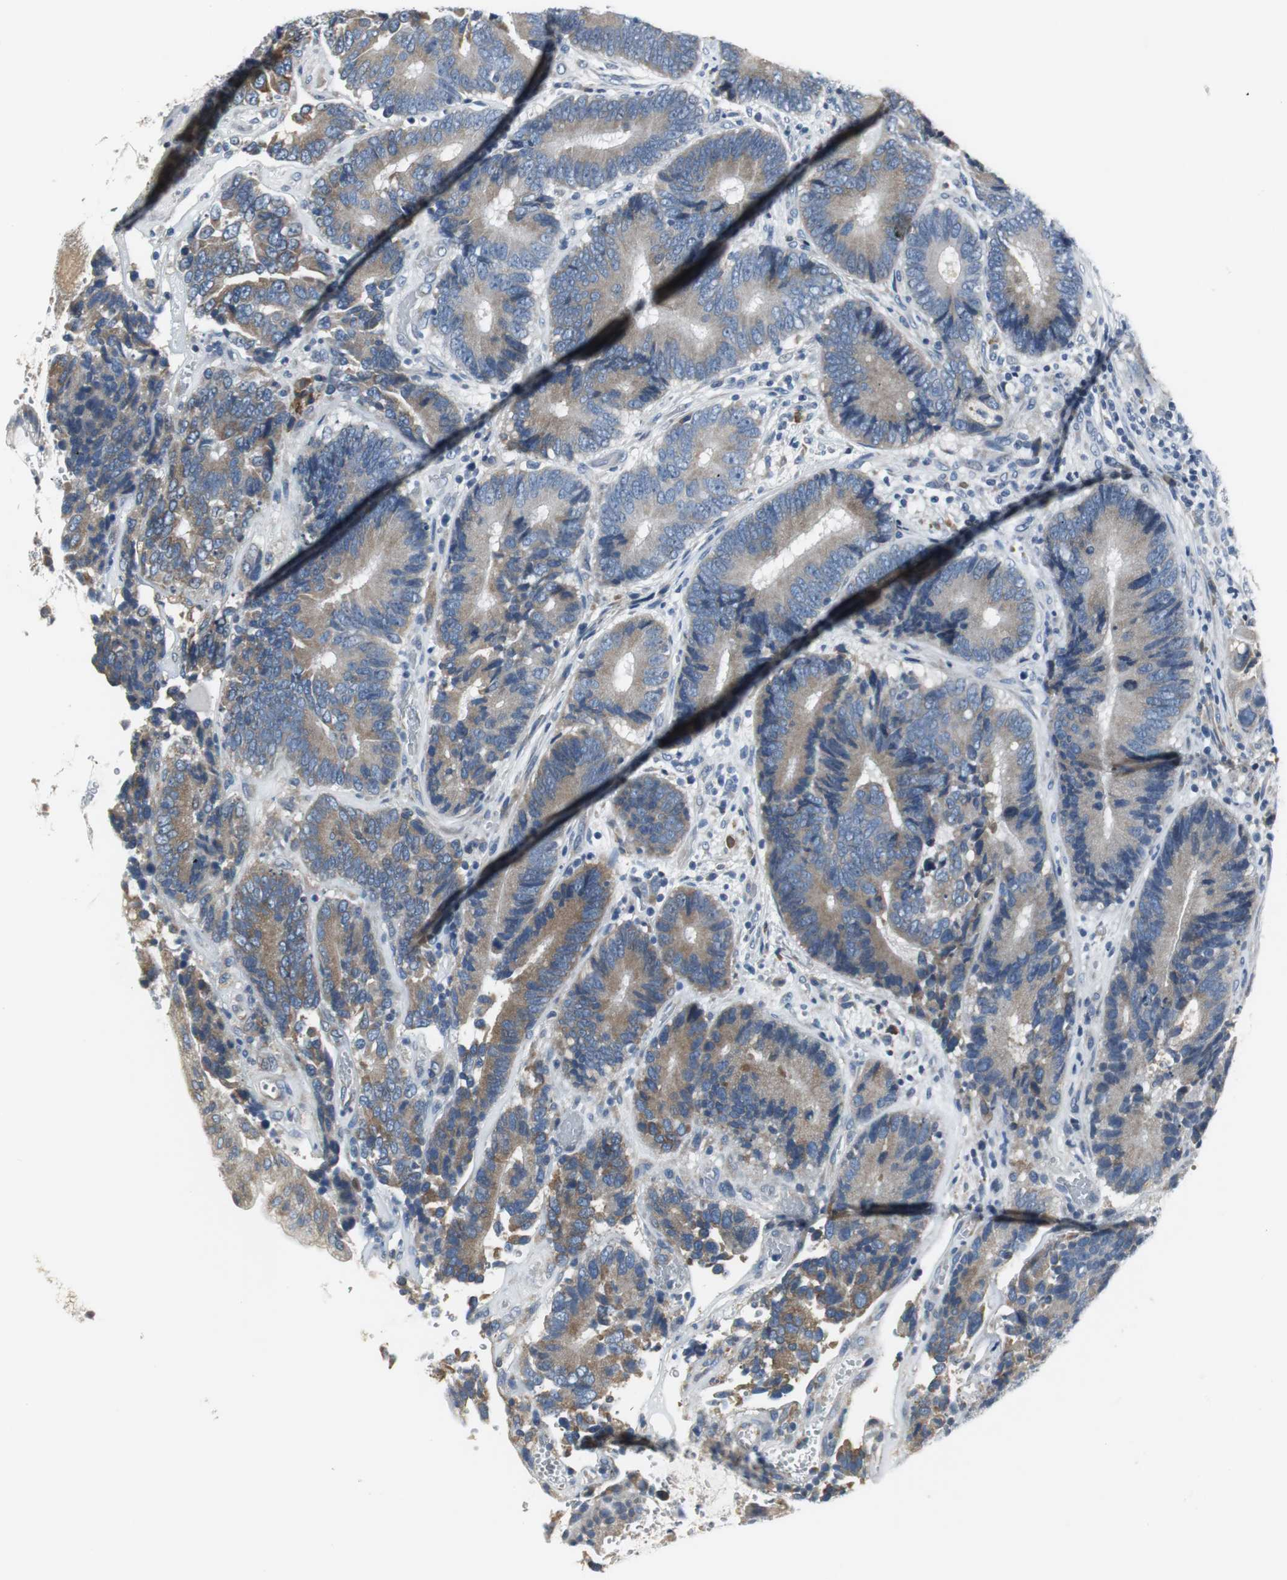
{"staining": {"intensity": "moderate", "quantity": ">75%", "location": "cytoplasmic/membranous"}, "tissue": "colorectal cancer", "cell_type": "Tumor cells", "image_type": "cancer", "snomed": [{"axis": "morphology", "description": "Adenocarcinoma, NOS"}, {"axis": "topography", "description": "Colon"}], "caption": "Immunohistochemical staining of colorectal cancer reveals moderate cytoplasmic/membranous protein staining in approximately >75% of tumor cells. Nuclei are stained in blue.", "gene": "SLC2A5", "patient": {"sex": "female", "age": 78}}